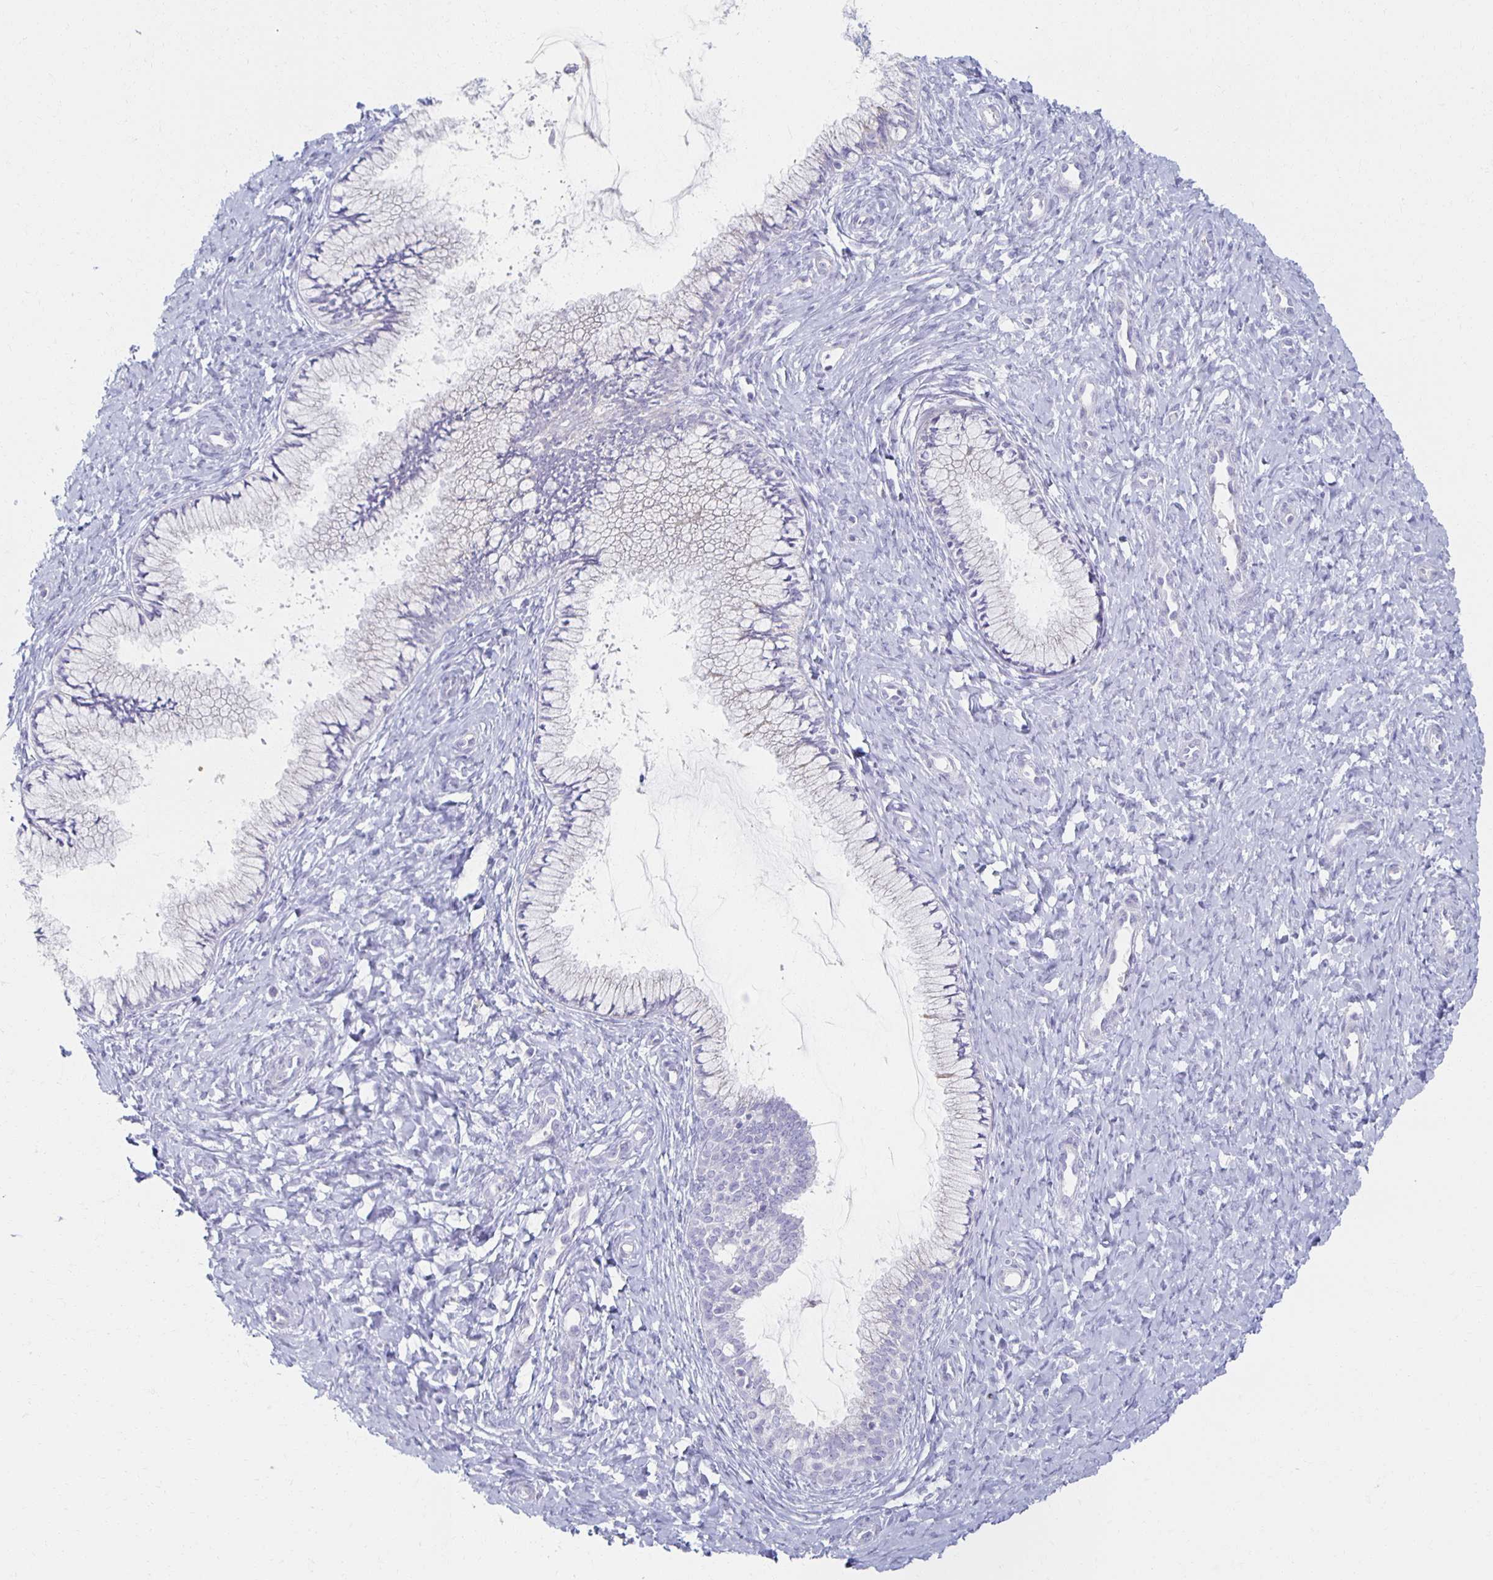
{"staining": {"intensity": "negative", "quantity": "none", "location": "none"}, "tissue": "cervix", "cell_type": "Glandular cells", "image_type": "normal", "snomed": [{"axis": "morphology", "description": "Normal tissue, NOS"}, {"axis": "topography", "description": "Cervix"}], "caption": "An immunohistochemistry (IHC) micrograph of benign cervix is shown. There is no staining in glandular cells of cervix. (Stains: DAB (3,3'-diaminobenzidine) IHC with hematoxylin counter stain, Microscopy: brightfield microscopy at high magnification).", "gene": "TEX44", "patient": {"sex": "female", "age": 37}}